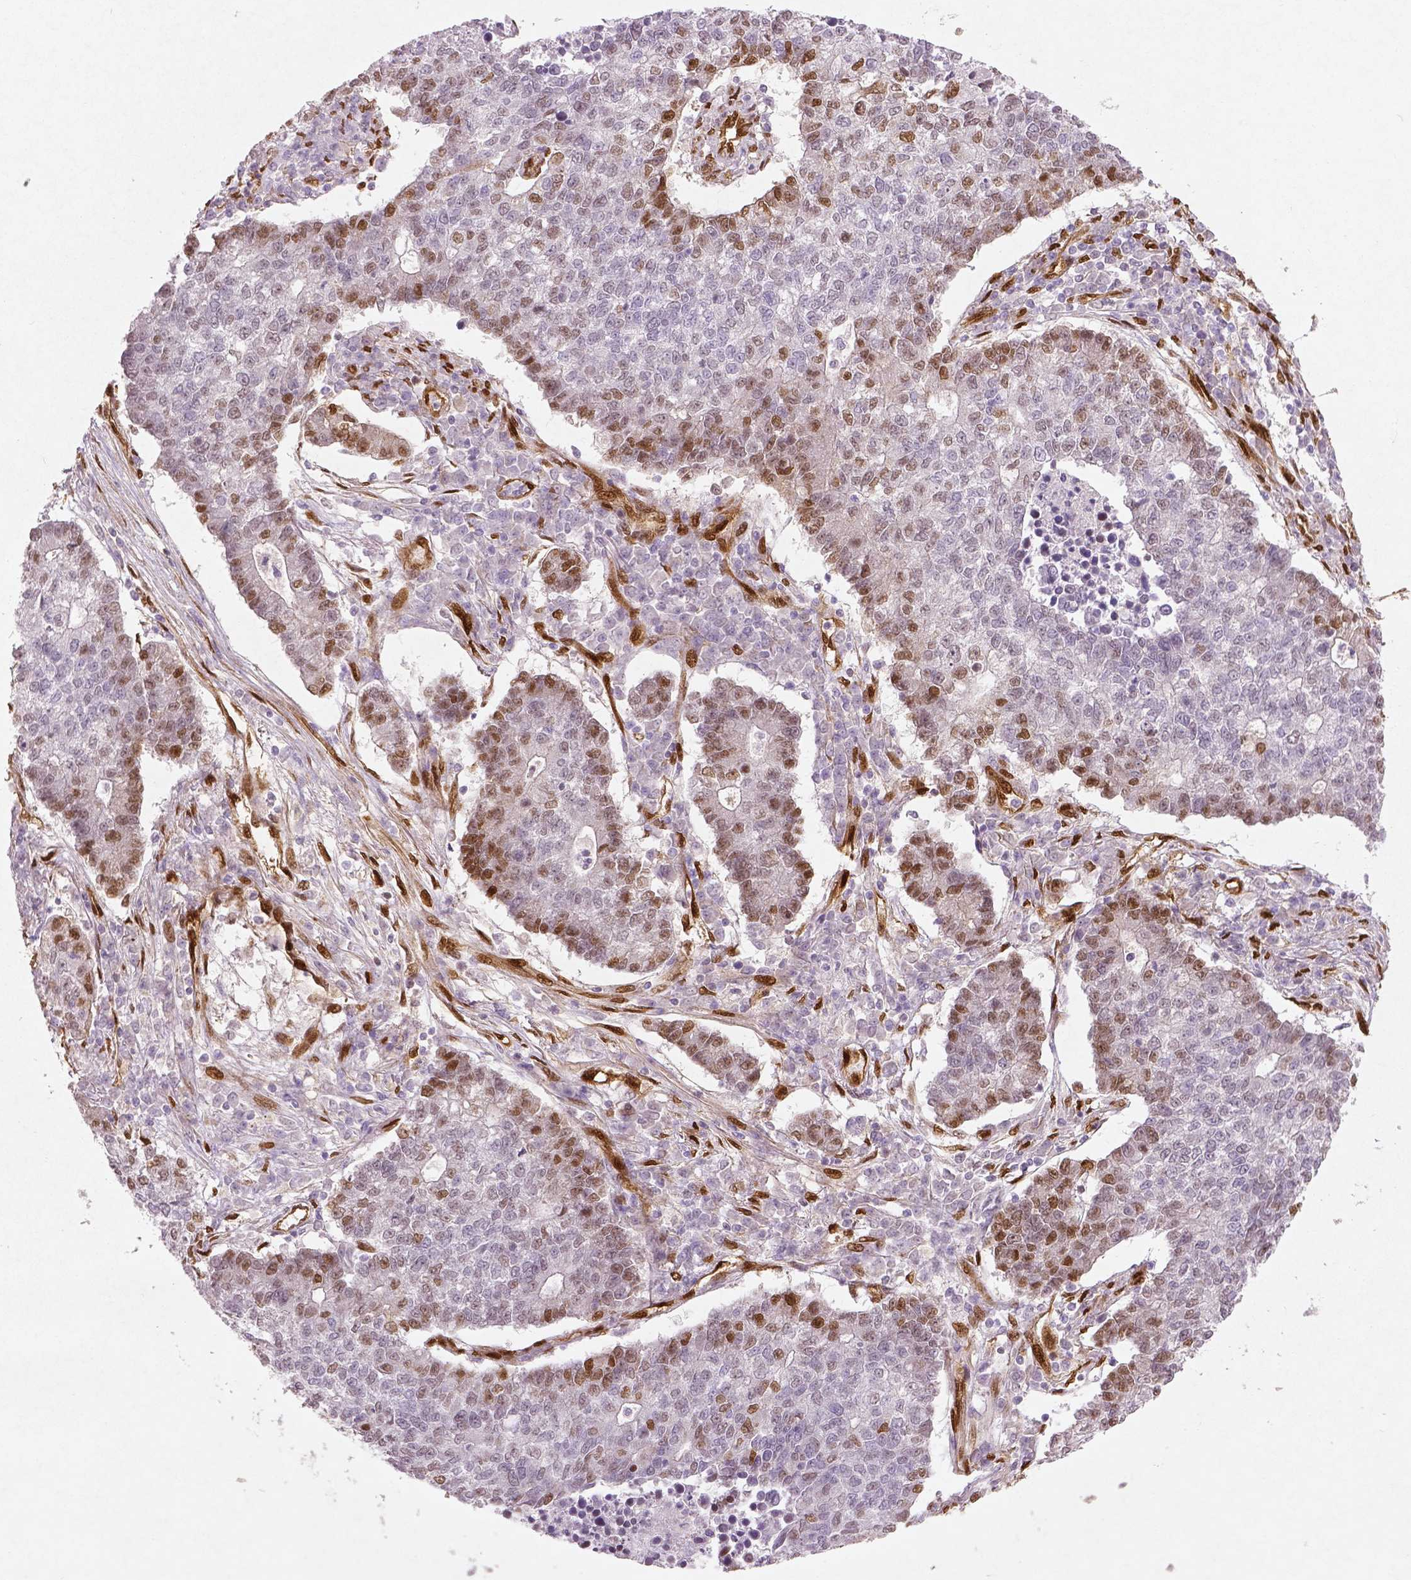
{"staining": {"intensity": "moderate", "quantity": "<25%", "location": "cytoplasmic/membranous,nuclear"}, "tissue": "lung cancer", "cell_type": "Tumor cells", "image_type": "cancer", "snomed": [{"axis": "morphology", "description": "Adenocarcinoma, NOS"}, {"axis": "topography", "description": "Lung"}], "caption": "Human lung cancer (adenocarcinoma) stained for a protein (brown) shows moderate cytoplasmic/membranous and nuclear positive staining in about <25% of tumor cells.", "gene": "WWTR1", "patient": {"sex": "male", "age": 57}}